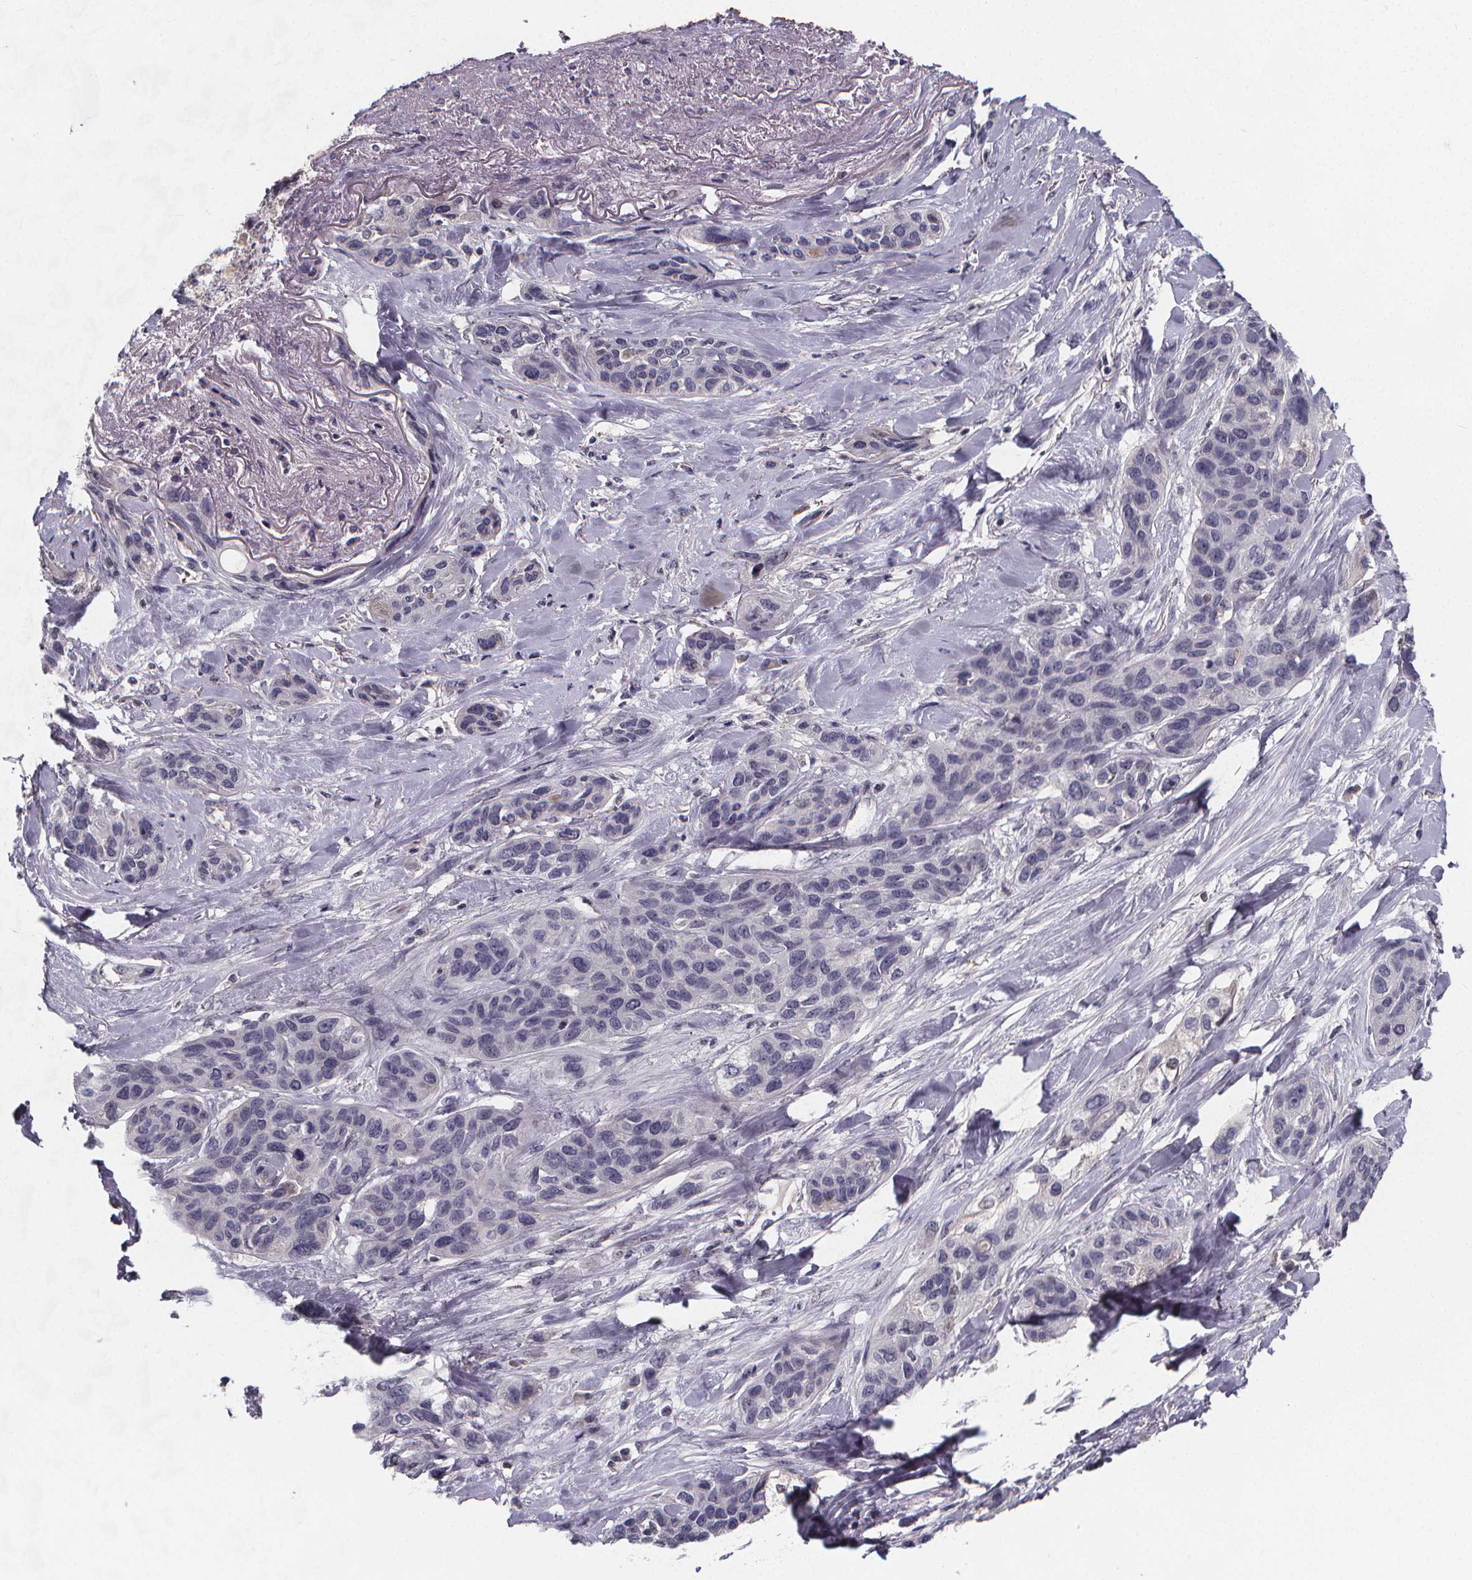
{"staining": {"intensity": "negative", "quantity": "none", "location": "none"}, "tissue": "lung cancer", "cell_type": "Tumor cells", "image_type": "cancer", "snomed": [{"axis": "morphology", "description": "Squamous cell carcinoma, NOS"}, {"axis": "topography", "description": "Lung"}], "caption": "DAB immunohistochemical staining of human squamous cell carcinoma (lung) shows no significant expression in tumor cells.", "gene": "AGT", "patient": {"sex": "female", "age": 70}}